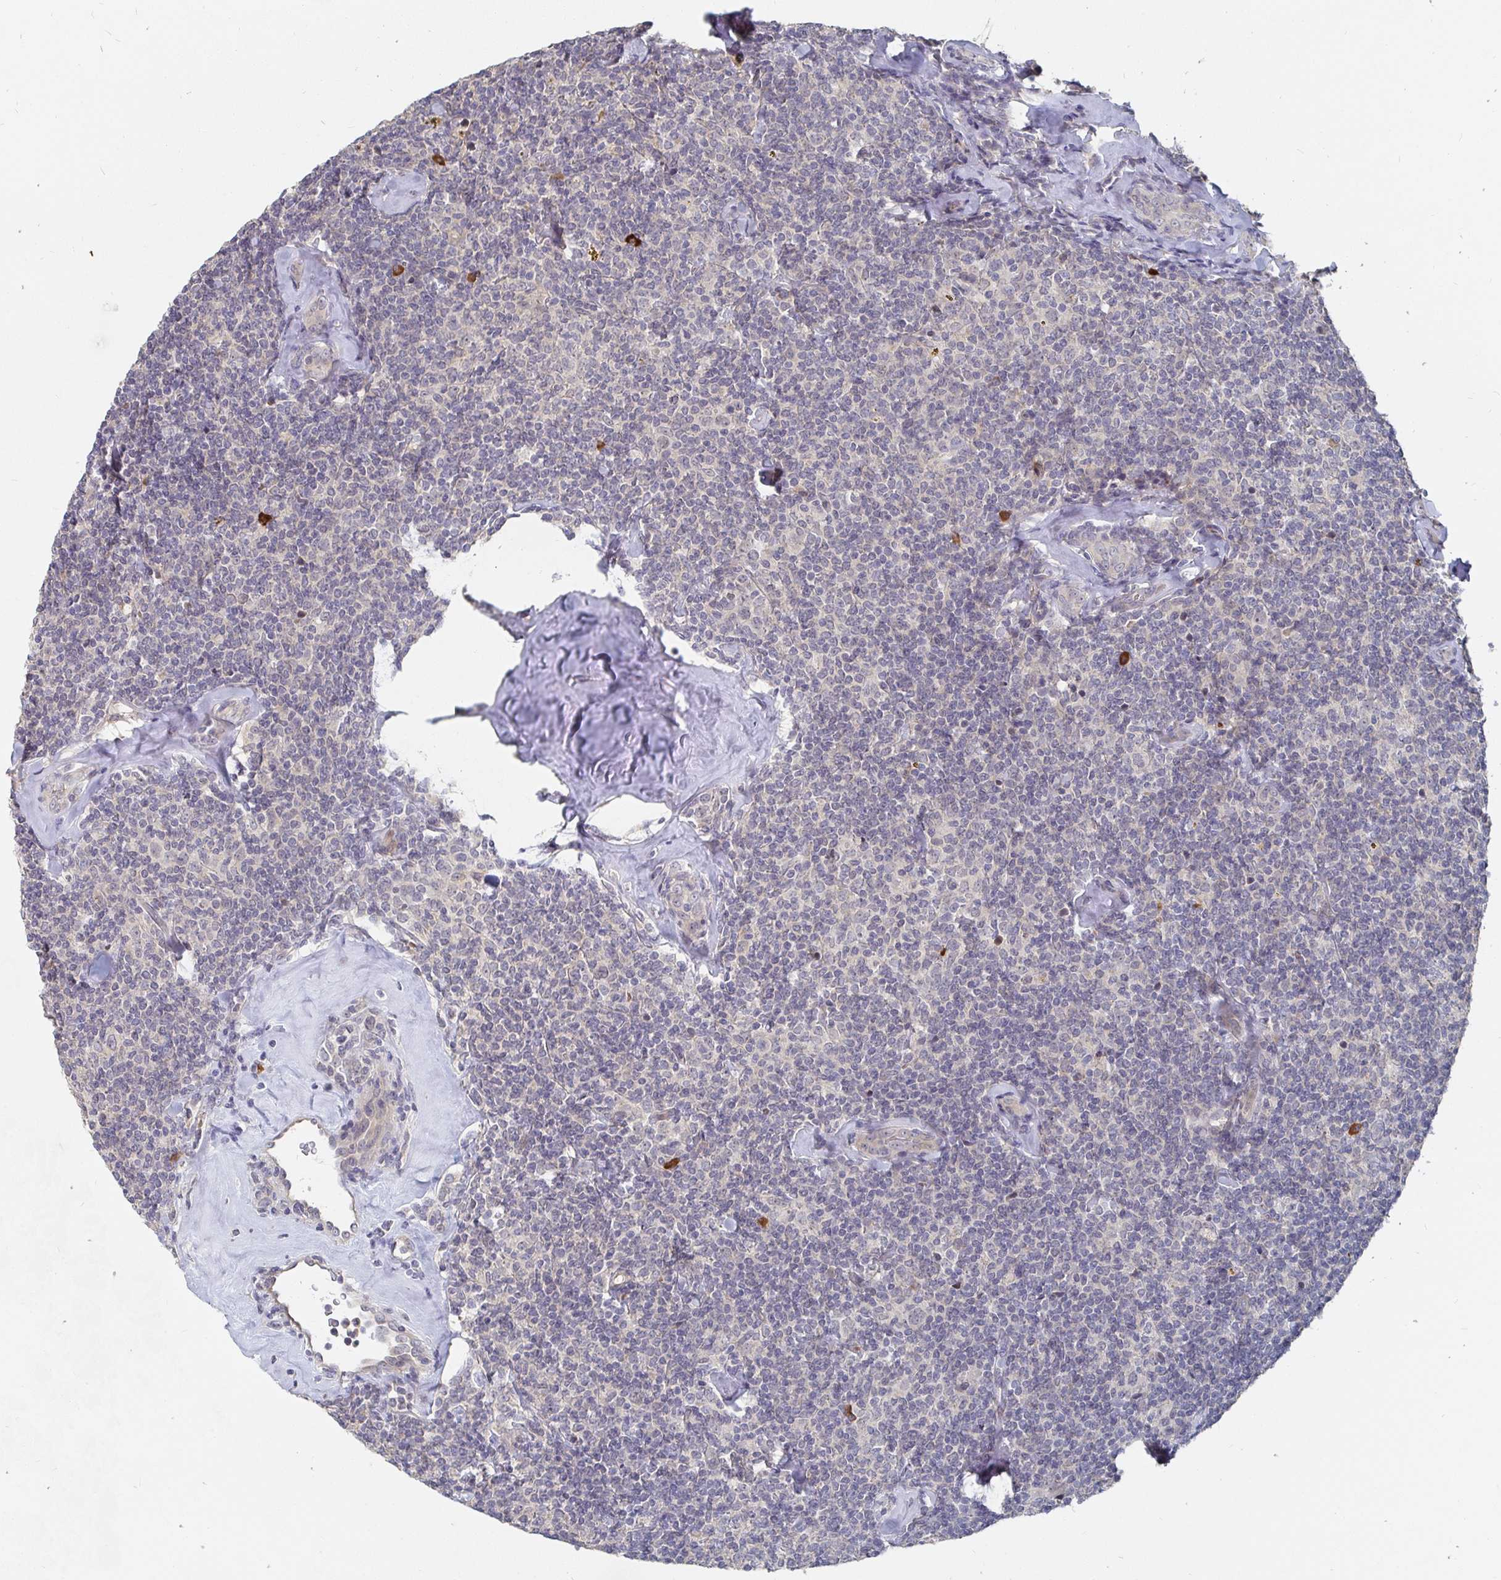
{"staining": {"intensity": "negative", "quantity": "none", "location": "none"}, "tissue": "lymphoma", "cell_type": "Tumor cells", "image_type": "cancer", "snomed": [{"axis": "morphology", "description": "Malignant lymphoma, non-Hodgkin's type, Low grade"}, {"axis": "topography", "description": "Lymph node"}], "caption": "An image of malignant lymphoma, non-Hodgkin's type (low-grade) stained for a protein displays no brown staining in tumor cells. The staining was performed using DAB to visualize the protein expression in brown, while the nuclei were stained in blue with hematoxylin (Magnification: 20x).", "gene": "MEIS1", "patient": {"sex": "female", "age": 56}}